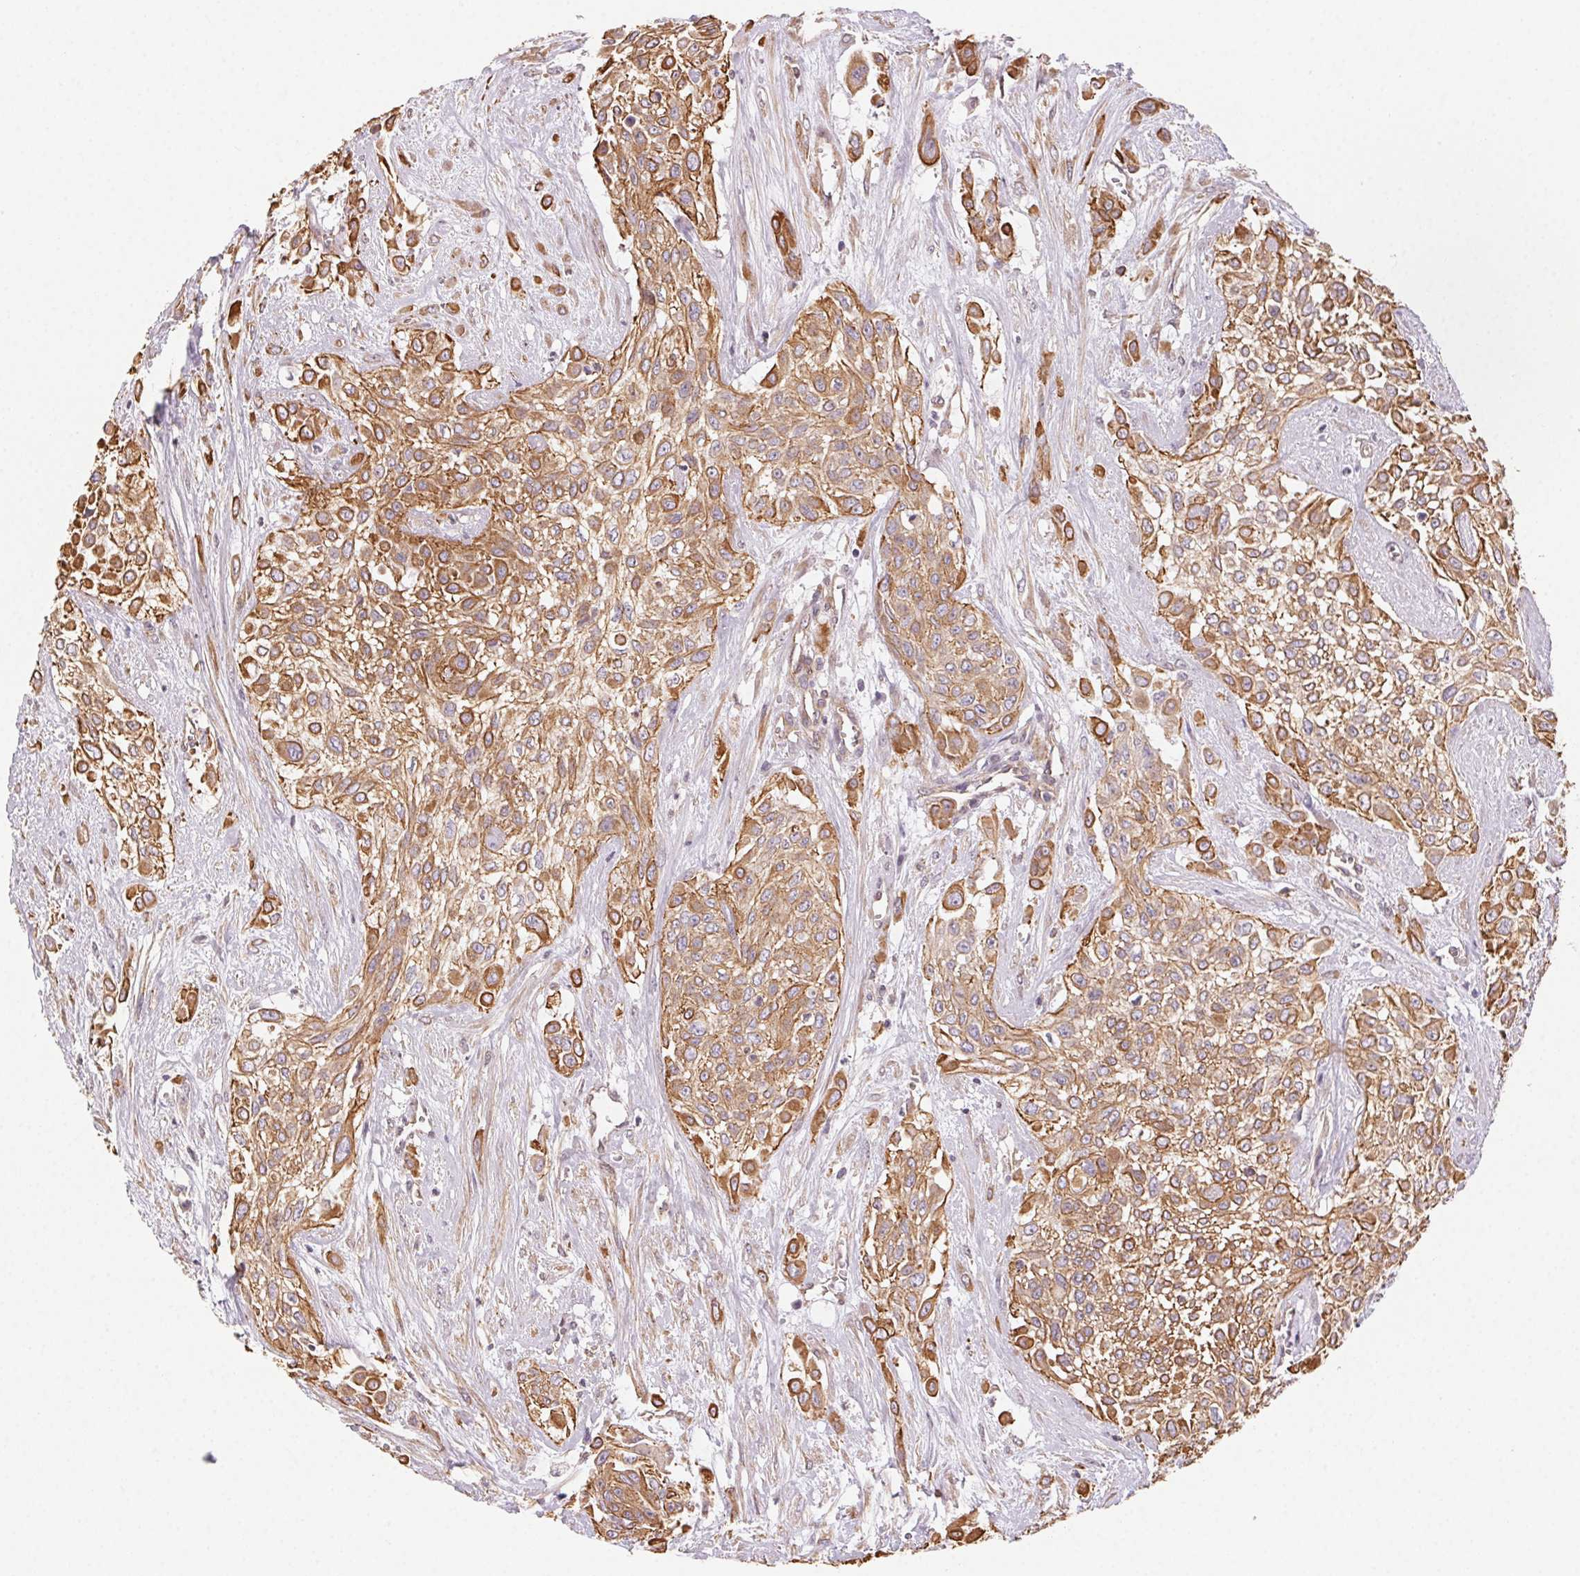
{"staining": {"intensity": "moderate", "quantity": ">75%", "location": "cytoplasmic/membranous"}, "tissue": "urothelial cancer", "cell_type": "Tumor cells", "image_type": "cancer", "snomed": [{"axis": "morphology", "description": "Urothelial carcinoma, High grade"}, {"axis": "topography", "description": "Urinary bladder"}], "caption": "A medium amount of moderate cytoplasmic/membranous staining is present in approximately >75% of tumor cells in high-grade urothelial carcinoma tissue.", "gene": "PLA2G4F", "patient": {"sex": "male", "age": 57}}